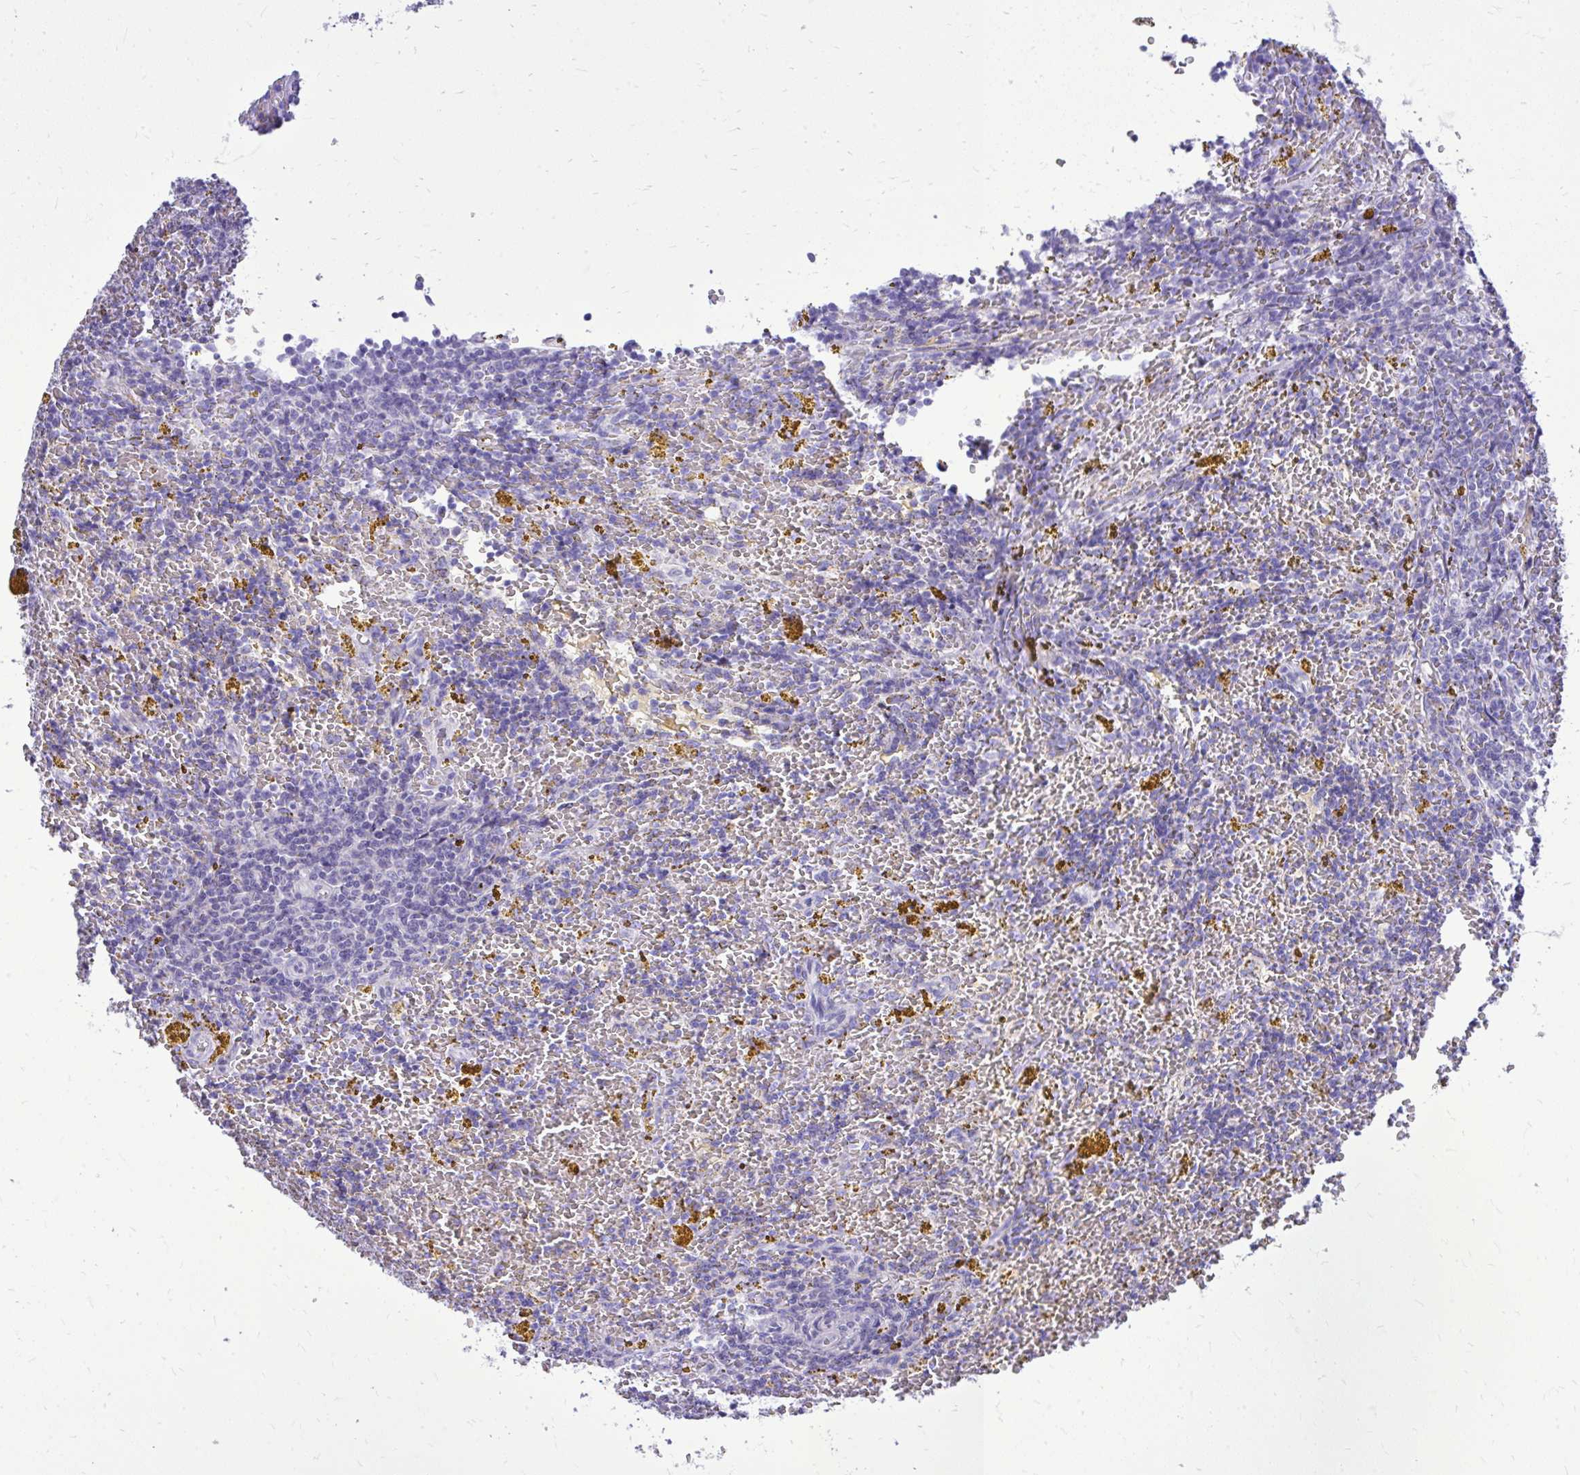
{"staining": {"intensity": "negative", "quantity": "none", "location": "none"}, "tissue": "lymphoma", "cell_type": "Tumor cells", "image_type": "cancer", "snomed": [{"axis": "morphology", "description": "Malignant lymphoma, non-Hodgkin's type, Low grade"}, {"axis": "topography", "description": "Spleen"}, {"axis": "topography", "description": "Lymph node"}], "caption": "Lymphoma was stained to show a protein in brown. There is no significant staining in tumor cells.", "gene": "BCL6B", "patient": {"sex": "female", "age": 66}}